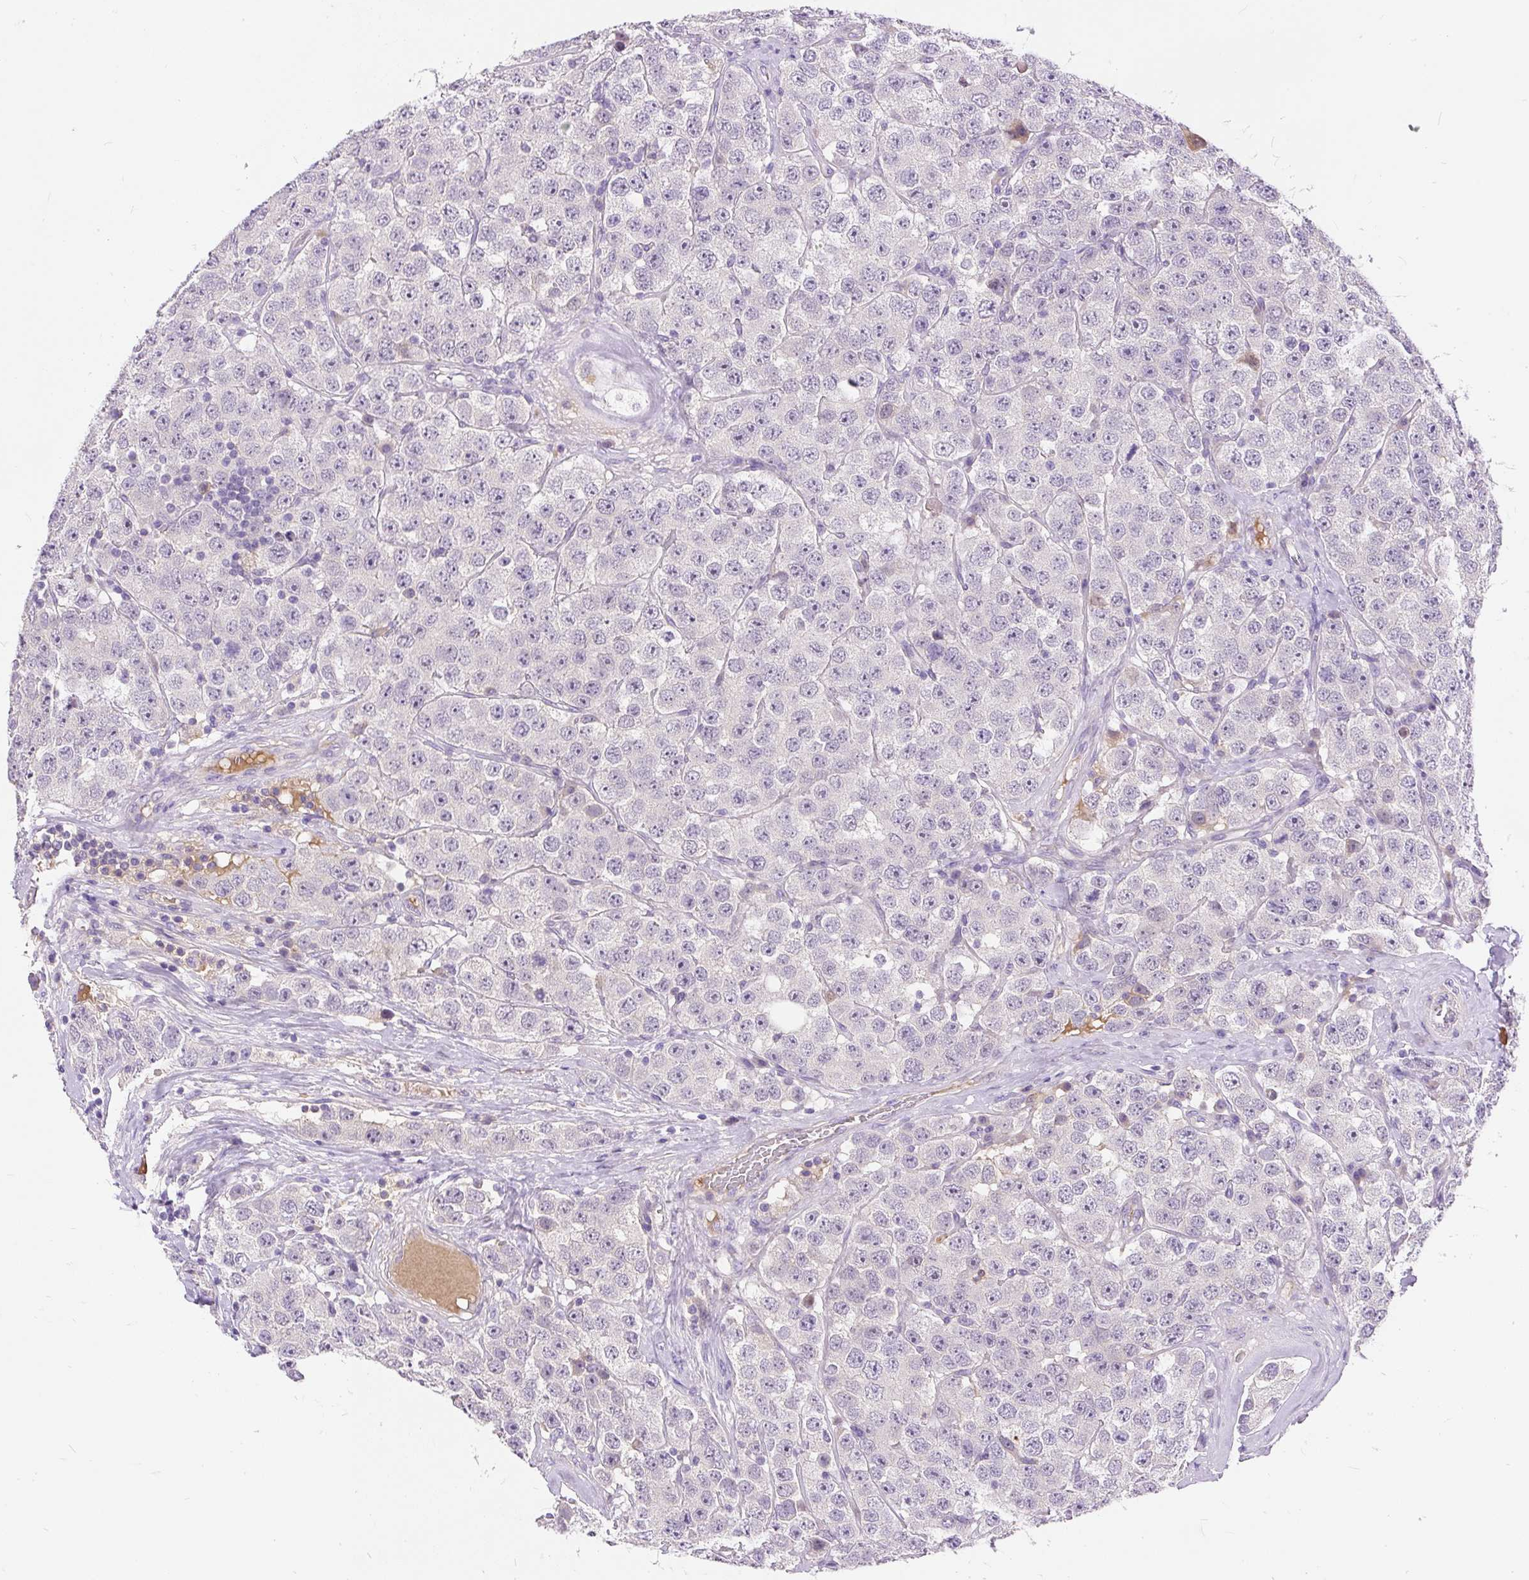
{"staining": {"intensity": "negative", "quantity": "none", "location": "none"}, "tissue": "testis cancer", "cell_type": "Tumor cells", "image_type": "cancer", "snomed": [{"axis": "morphology", "description": "Seminoma, NOS"}, {"axis": "topography", "description": "Testis"}], "caption": "There is no significant expression in tumor cells of seminoma (testis).", "gene": "KRTAP20-3", "patient": {"sex": "male", "age": 28}}